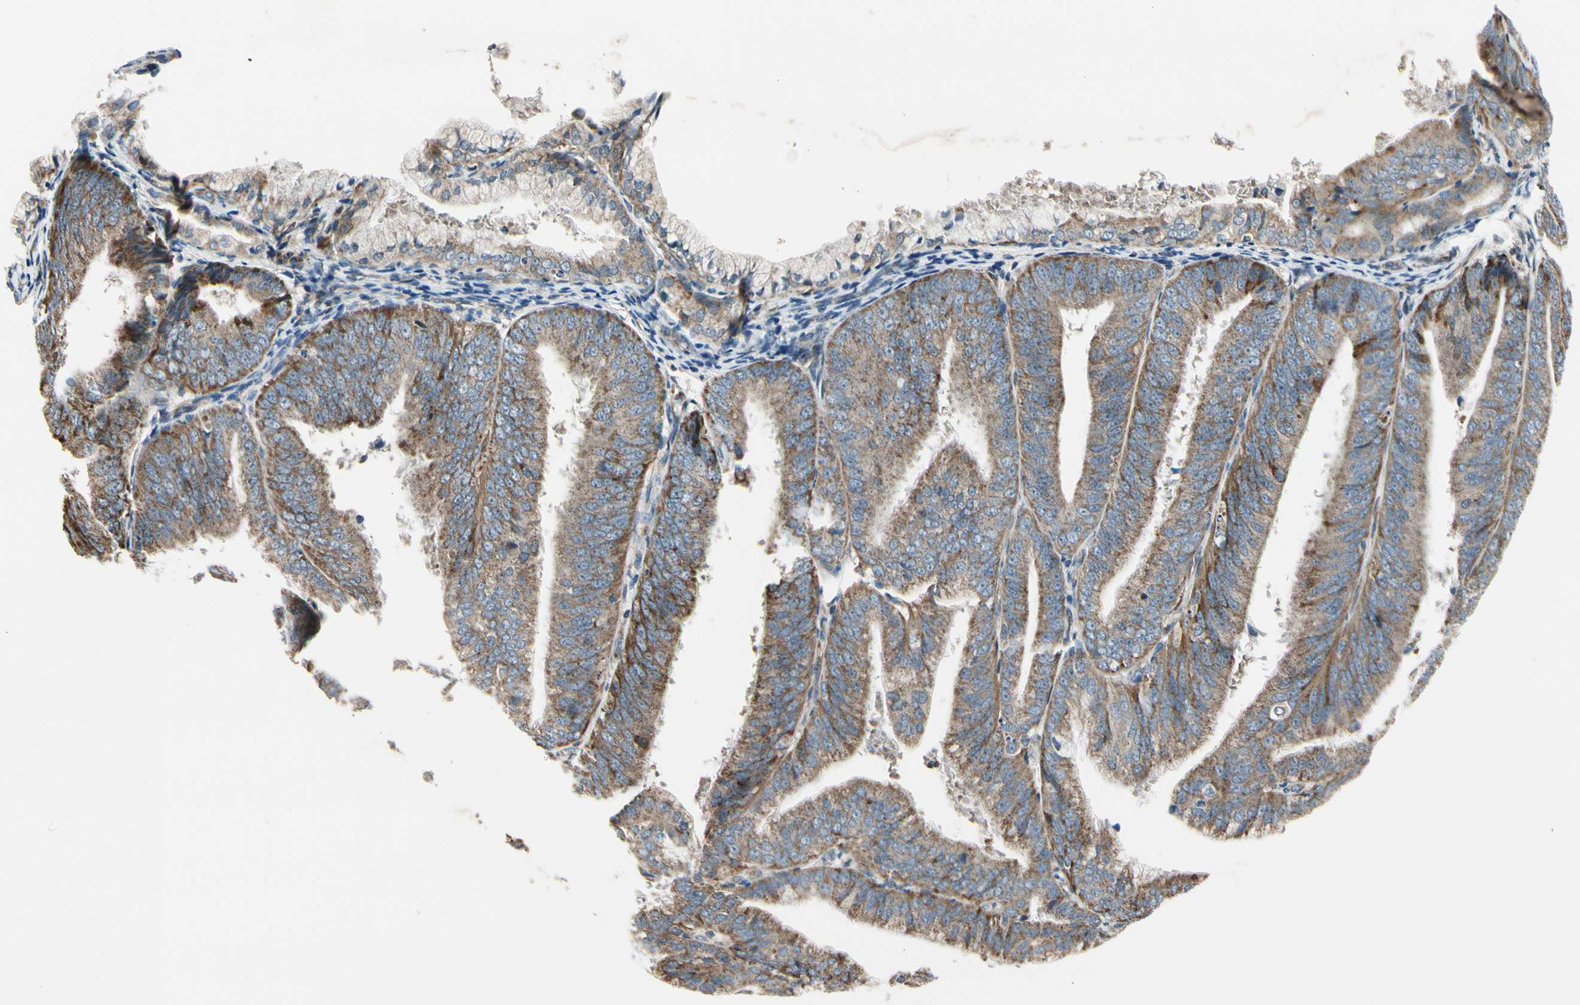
{"staining": {"intensity": "moderate", "quantity": ">75%", "location": "cytoplasmic/membranous"}, "tissue": "endometrial cancer", "cell_type": "Tumor cells", "image_type": "cancer", "snomed": [{"axis": "morphology", "description": "Adenocarcinoma, NOS"}, {"axis": "topography", "description": "Endometrium"}], "caption": "Immunohistochemistry (IHC) staining of endometrial adenocarcinoma, which shows medium levels of moderate cytoplasmic/membranous positivity in approximately >75% of tumor cells indicating moderate cytoplasmic/membranous protein expression. The staining was performed using DAB (3,3'-diaminobenzidine) (brown) for protein detection and nuclei were counterstained in hematoxylin (blue).", "gene": "NPHP3", "patient": {"sex": "female", "age": 63}}